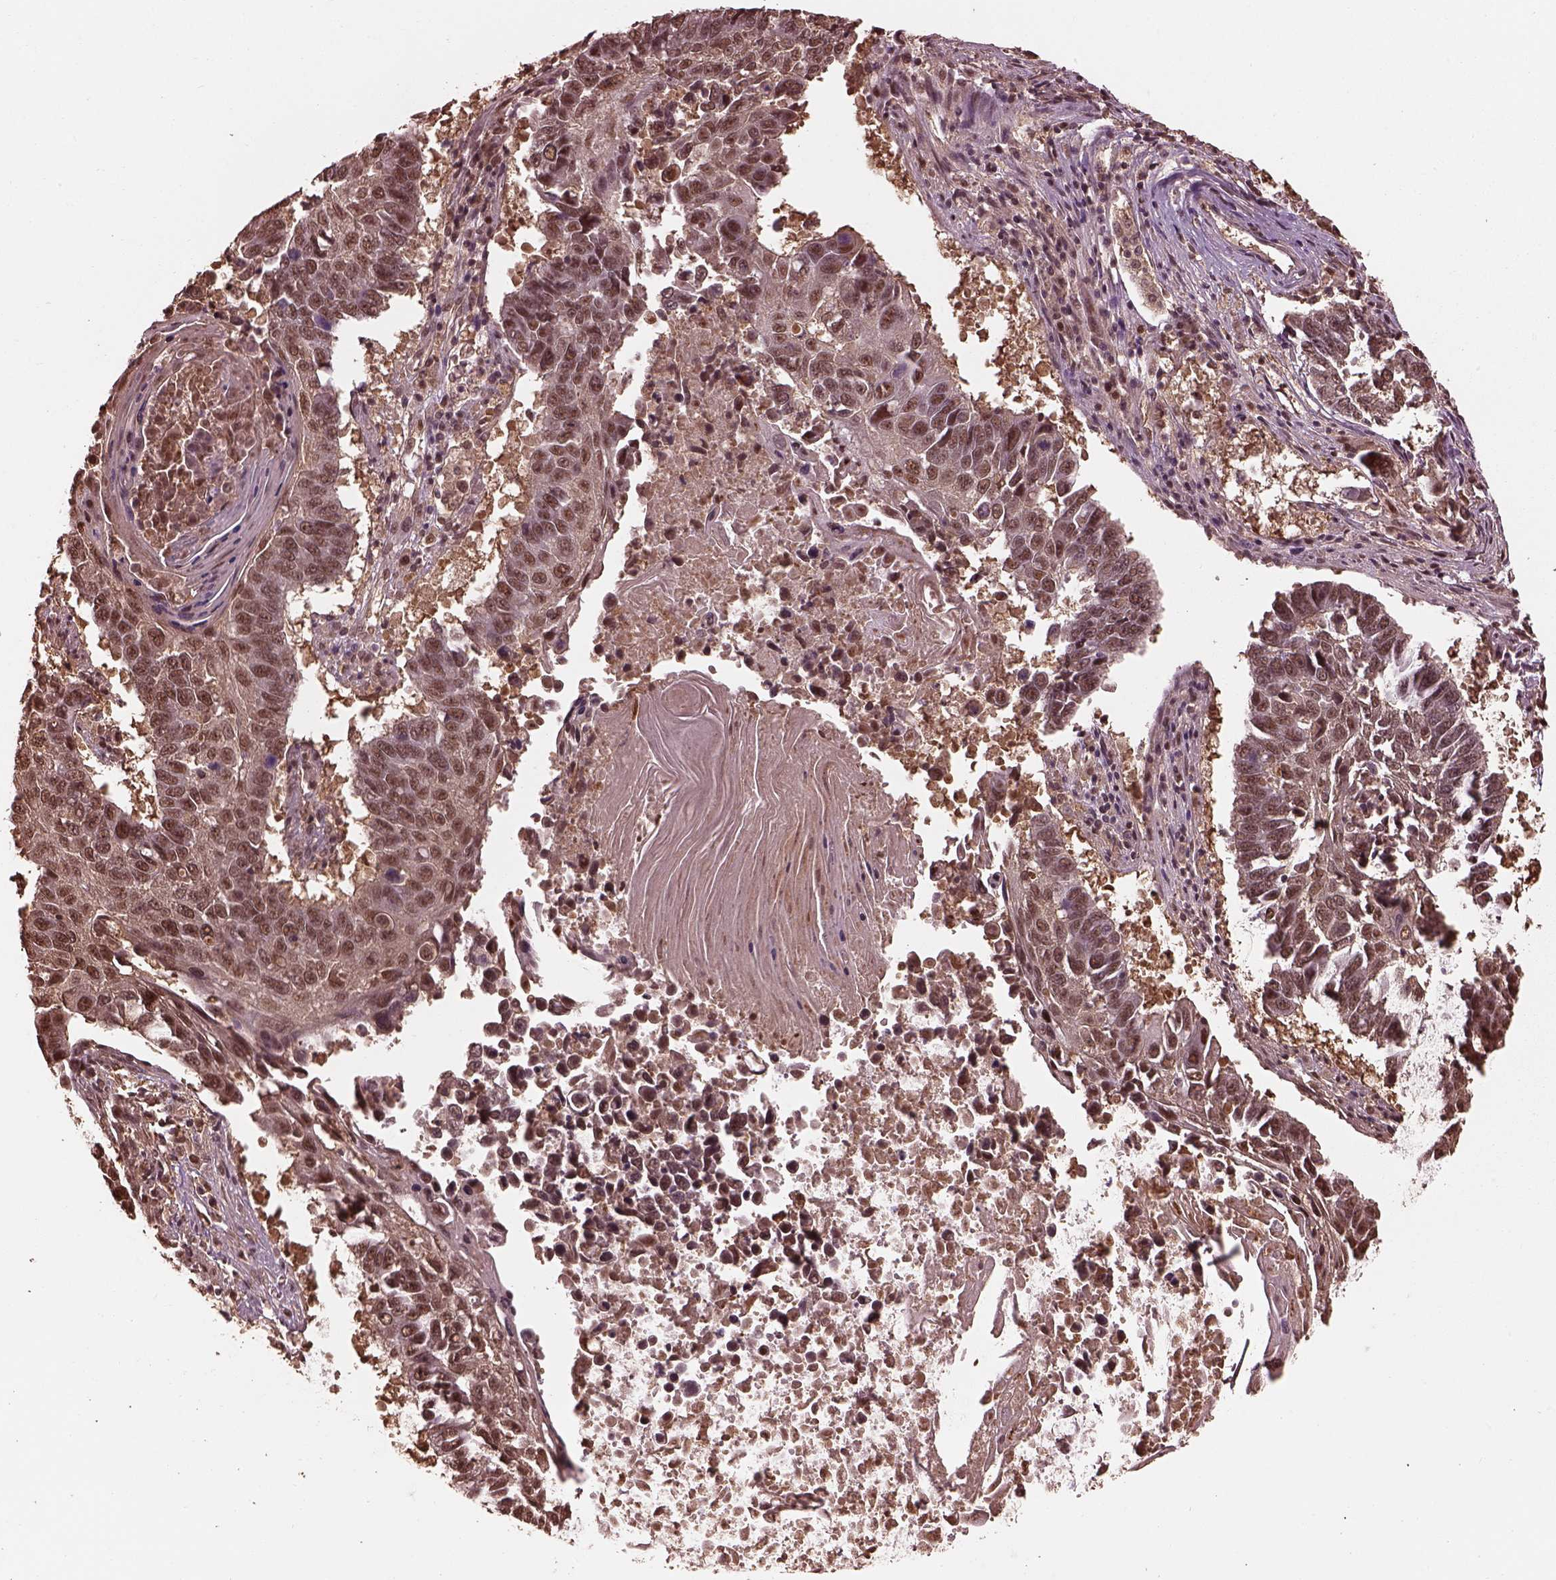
{"staining": {"intensity": "moderate", "quantity": "25%-75%", "location": "nuclear"}, "tissue": "lung cancer", "cell_type": "Tumor cells", "image_type": "cancer", "snomed": [{"axis": "morphology", "description": "Squamous cell carcinoma, NOS"}, {"axis": "topography", "description": "Lung"}], "caption": "Immunohistochemical staining of human lung cancer (squamous cell carcinoma) exhibits medium levels of moderate nuclear positivity in about 25%-75% of tumor cells.", "gene": "PSMC5", "patient": {"sex": "male", "age": 73}}